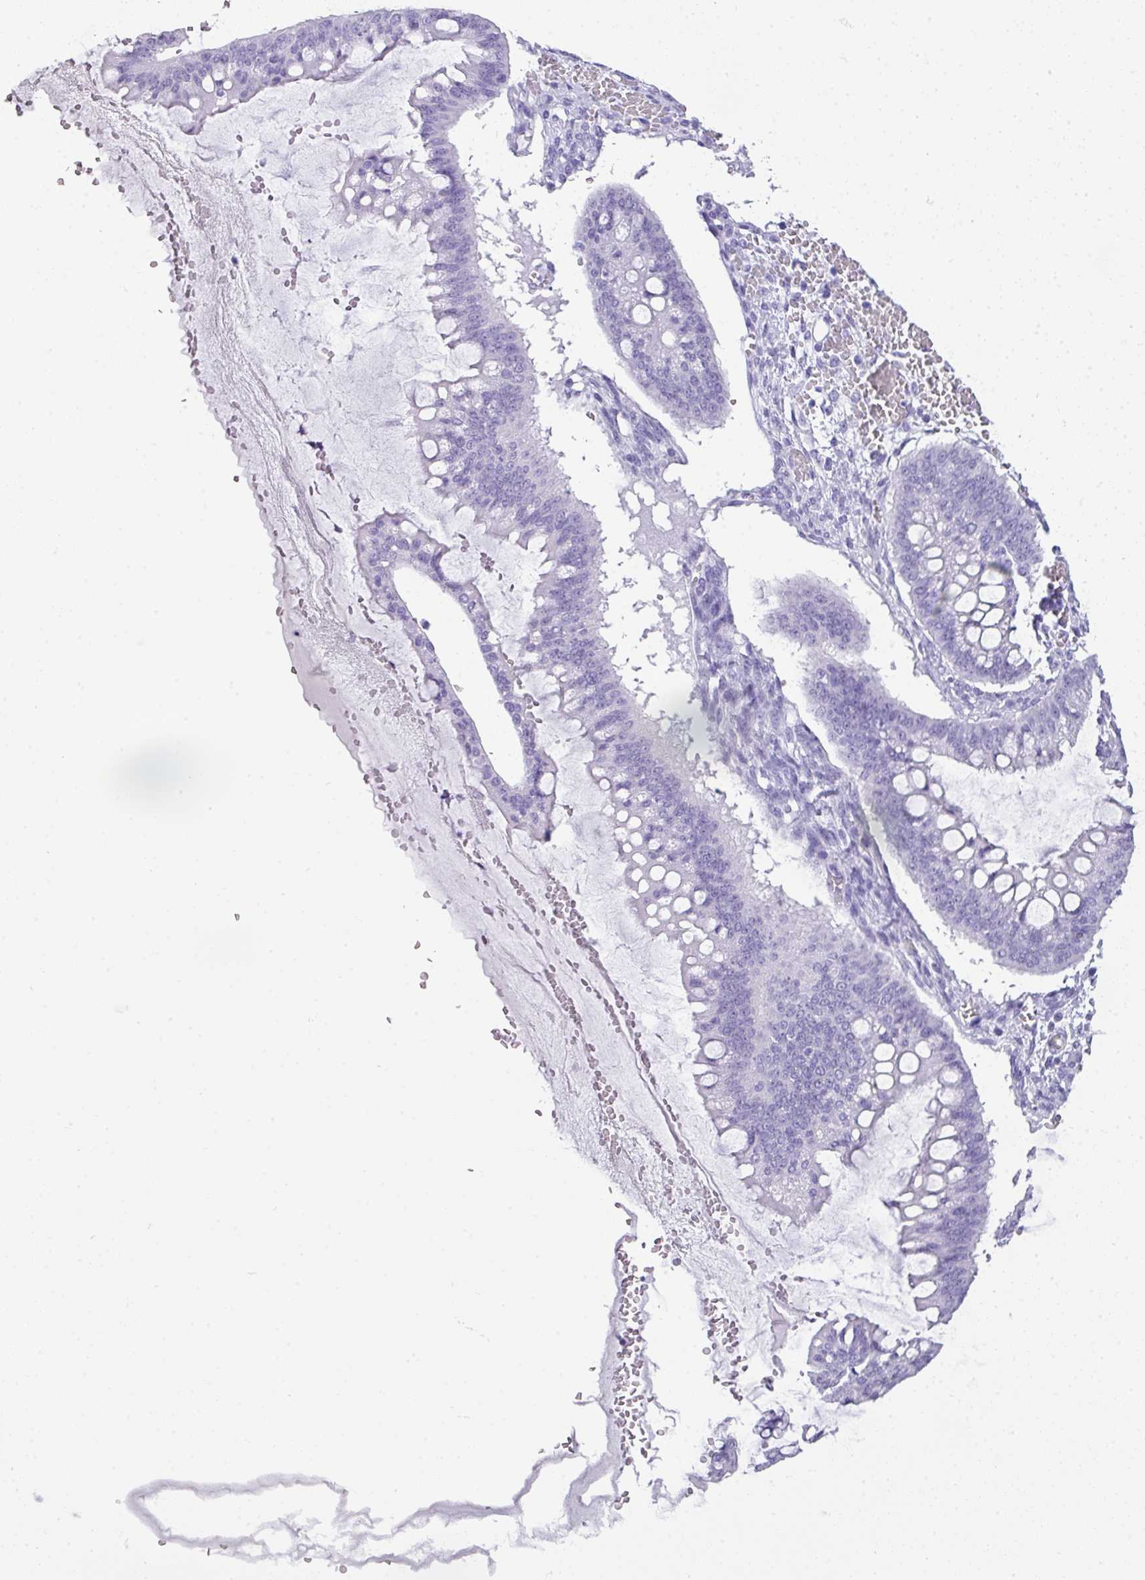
{"staining": {"intensity": "negative", "quantity": "none", "location": "none"}, "tissue": "ovarian cancer", "cell_type": "Tumor cells", "image_type": "cancer", "snomed": [{"axis": "morphology", "description": "Cystadenocarcinoma, mucinous, NOS"}, {"axis": "topography", "description": "Ovary"}], "caption": "Ovarian cancer (mucinous cystadenocarcinoma) was stained to show a protein in brown. There is no significant positivity in tumor cells.", "gene": "TNP1", "patient": {"sex": "female", "age": 73}}